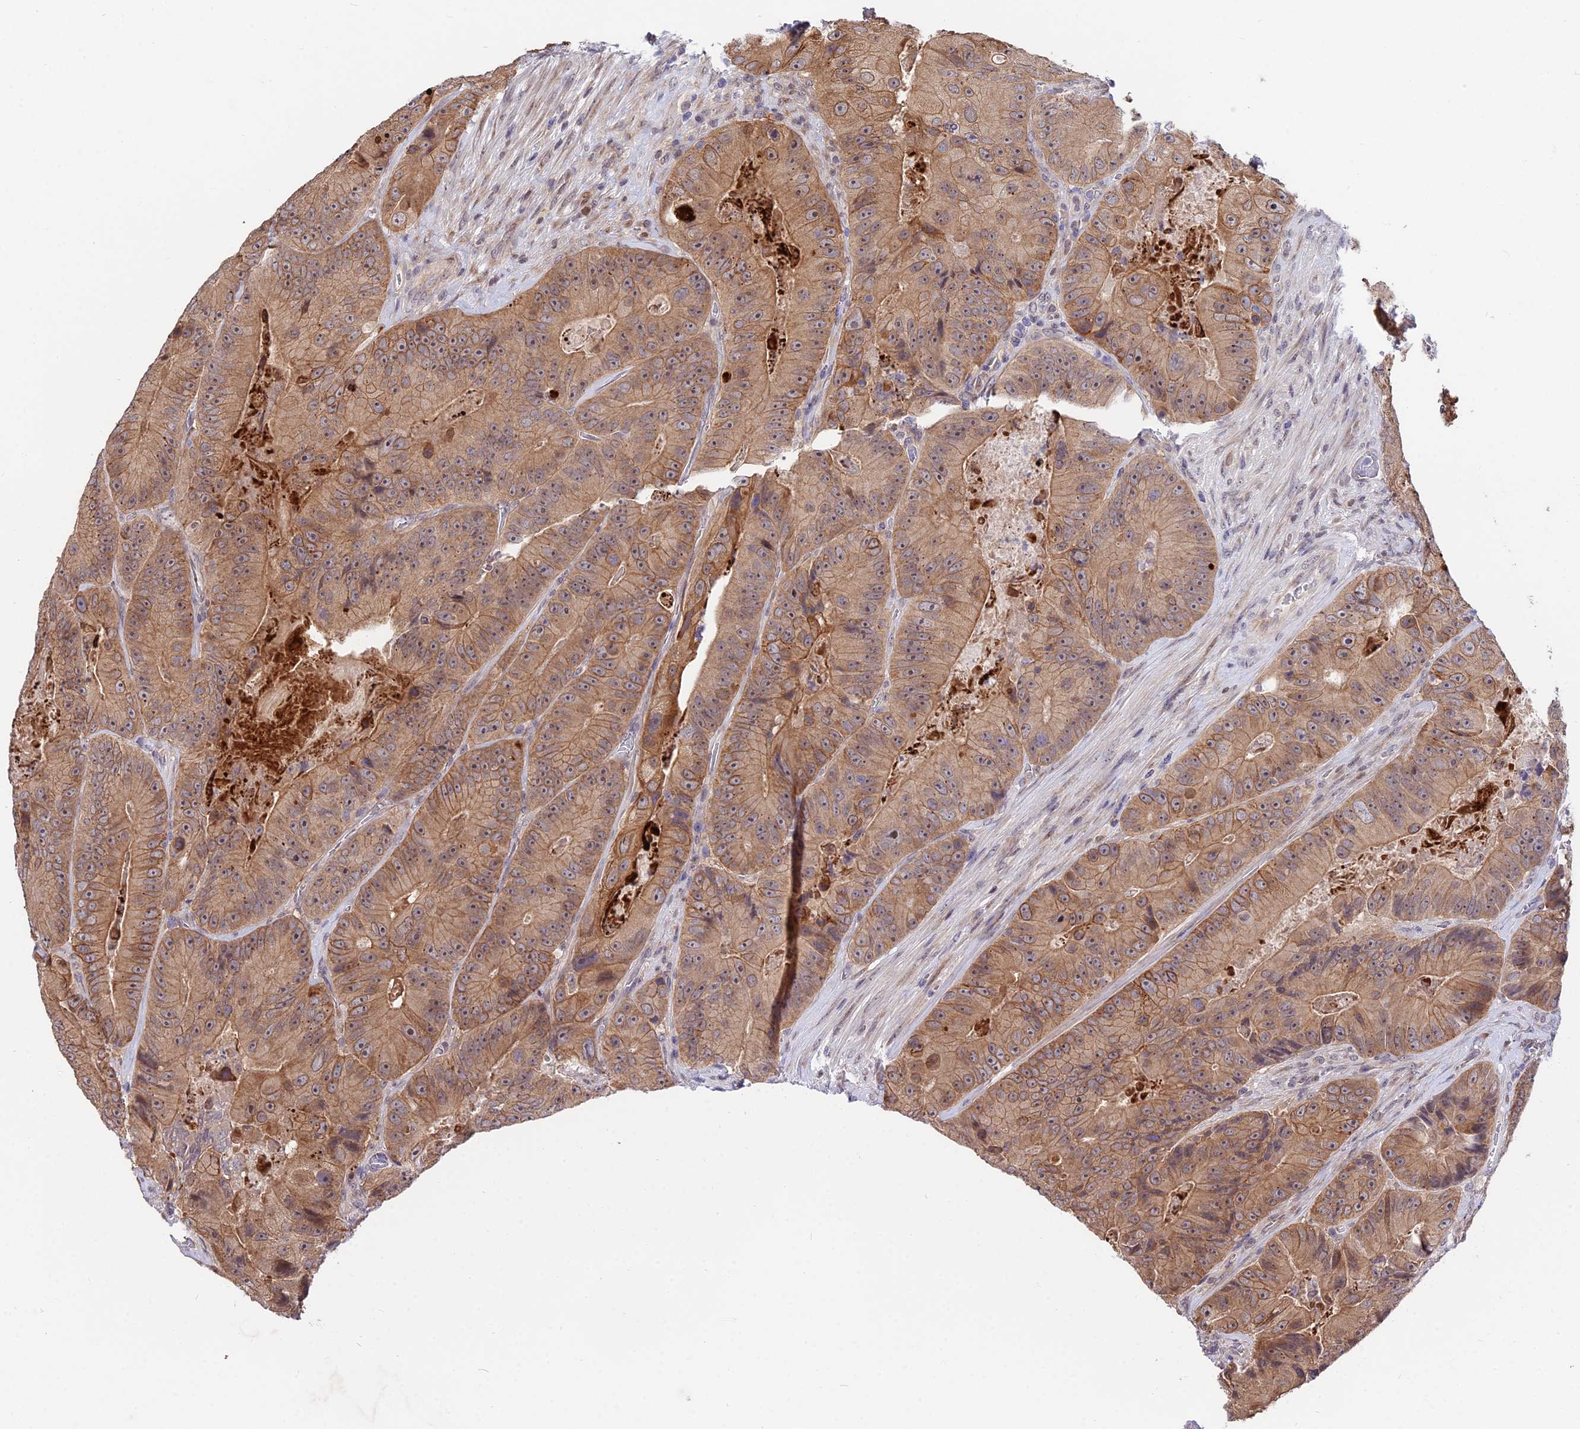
{"staining": {"intensity": "moderate", "quantity": ">75%", "location": "cytoplasmic/membranous,nuclear"}, "tissue": "colorectal cancer", "cell_type": "Tumor cells", "image_type": "cancer", "snomed": [{"axis": "morphology", "description": "Adenocarcinoma, NOS"}, {"axis": "topography", "description": "Colon"}], "caption": "Brown immunohistochemical staining in colorectal adenocarcinoma displays moderate cytoplasmic/membranous and nuclear staining in about >75% of tumor cells.", "gene": "INPP4A", "patient": {"sex": "female", "age": 86}}